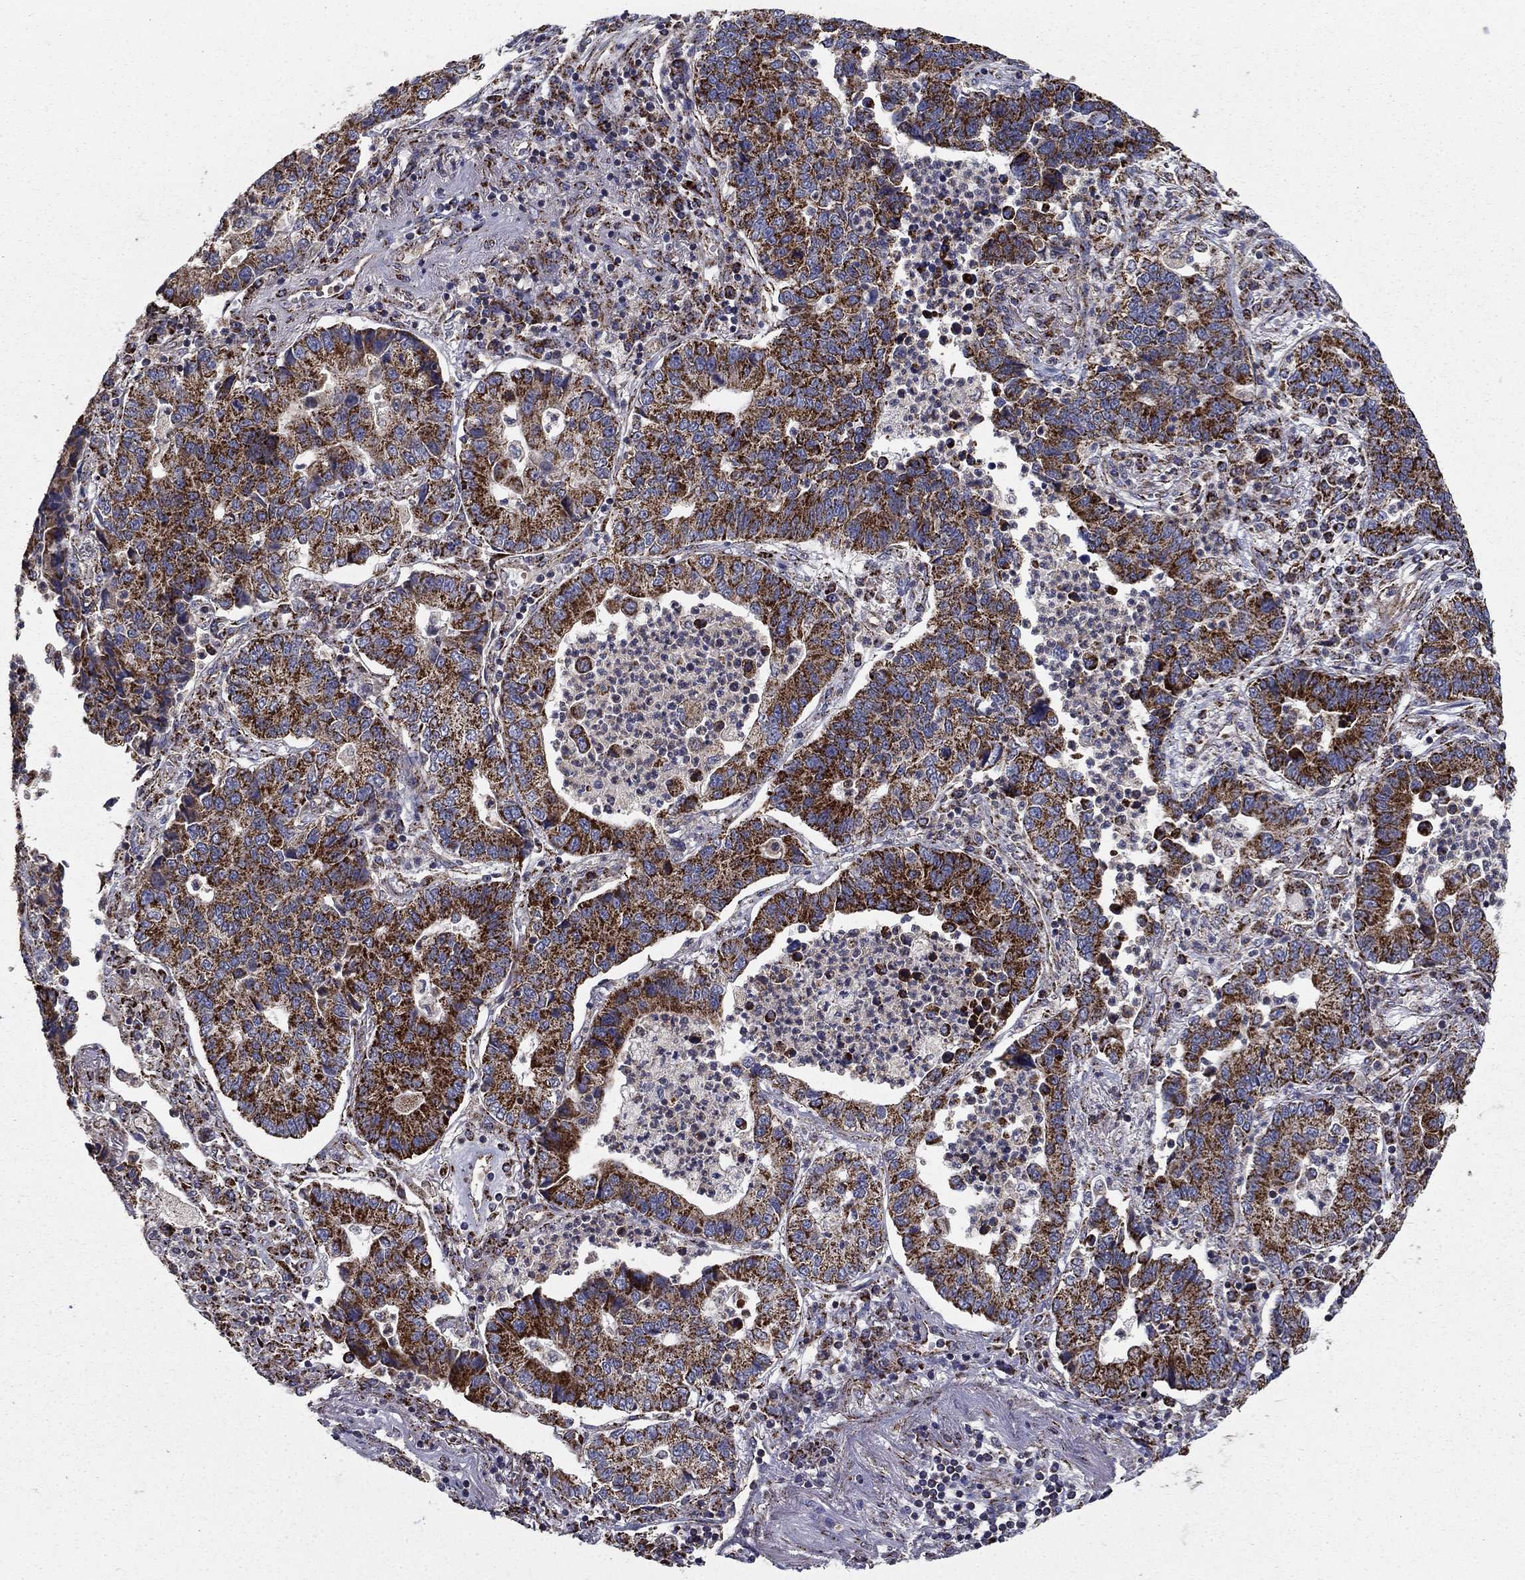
{"staining": {"intensity": "strong", "quantity": ">75%", "location": "cytoplasmic/membranous"}, "tissue": "lung cancer", "cell_type": "Tumor cells", "image_type": "cancer", "snomed": [{"axis": "morphology", "description": "Adenocarcinoma, NOS"}, {"axis": "topography", "description": "Lung"}], "caption": "Lung cancer (adenocarcinoma) stained with immunohistochemistry exhibits strong cytoplasmic/membranous staining in approximately >75% of tumor cells. (DAB (3,3'-diaminobenzidine) IHC with brightfield microscopy, high magnification).", "gene": "GCSH", "patient": {"sex": "female", "age": 57}}